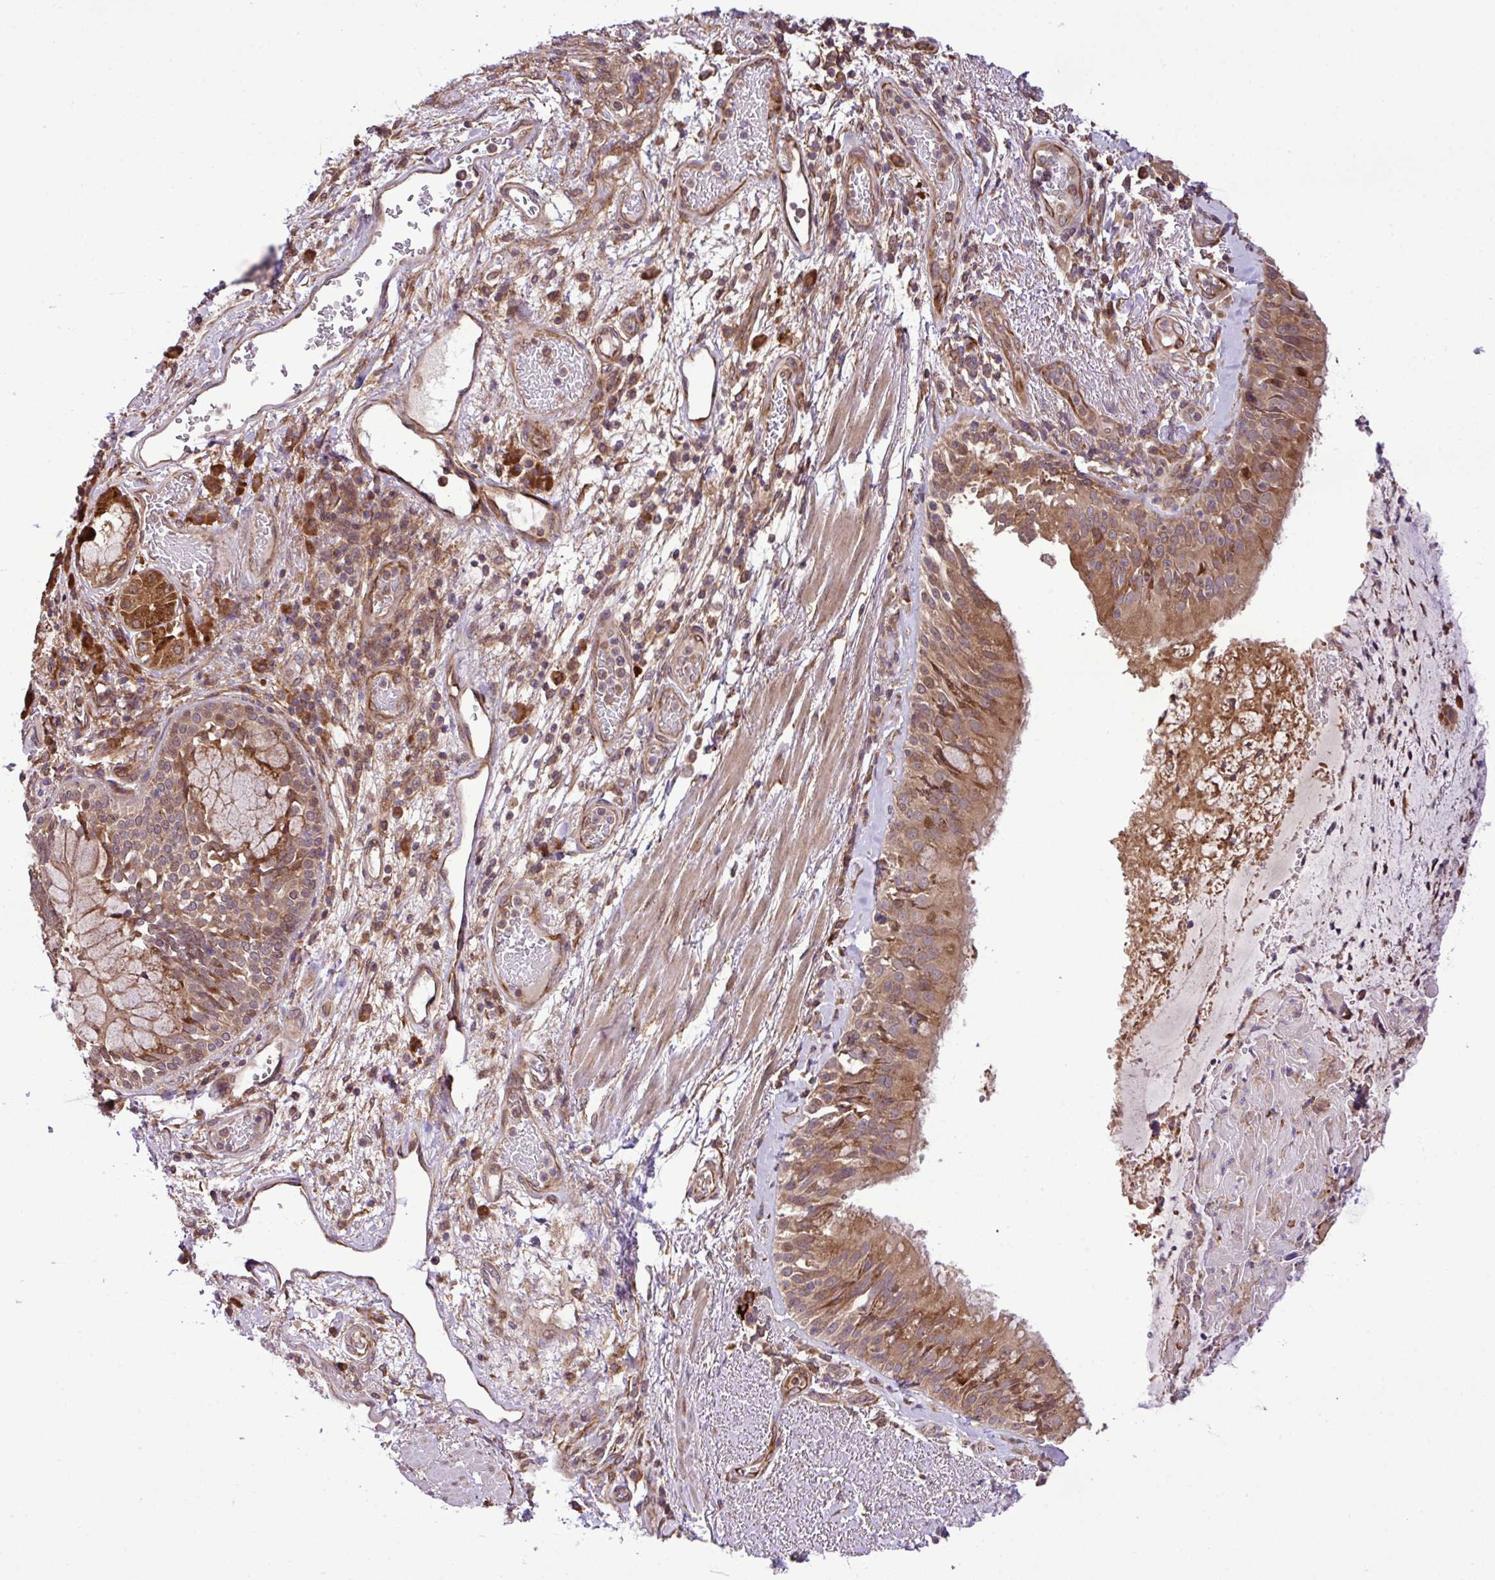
{"staining": {"intensity": "moderate", "quantity": ">75%", "location": "cytoplasmic/membranous"}, "tissue": "bronchus", "cell_type": "Respiratory epithelial cells", "image_type": "normal", "snomed": [{"axis": "morphology", "description": "Normal tissue, NOS"}, {"axis": "topography", "description": "Cartilage tissue"}, {"axis": "topography", "description": "Bronchus"}], "caption": "Immunohistochemistry histopathology image of unremarkable bronchus stained for a protein (brown), which displays medium levels of moderate cytoplasmic/membranous expression in about >75% of respiratory epithelial cells.", "gene": "DLGAP4", "patient": {"sex": "male", "age": 63}}